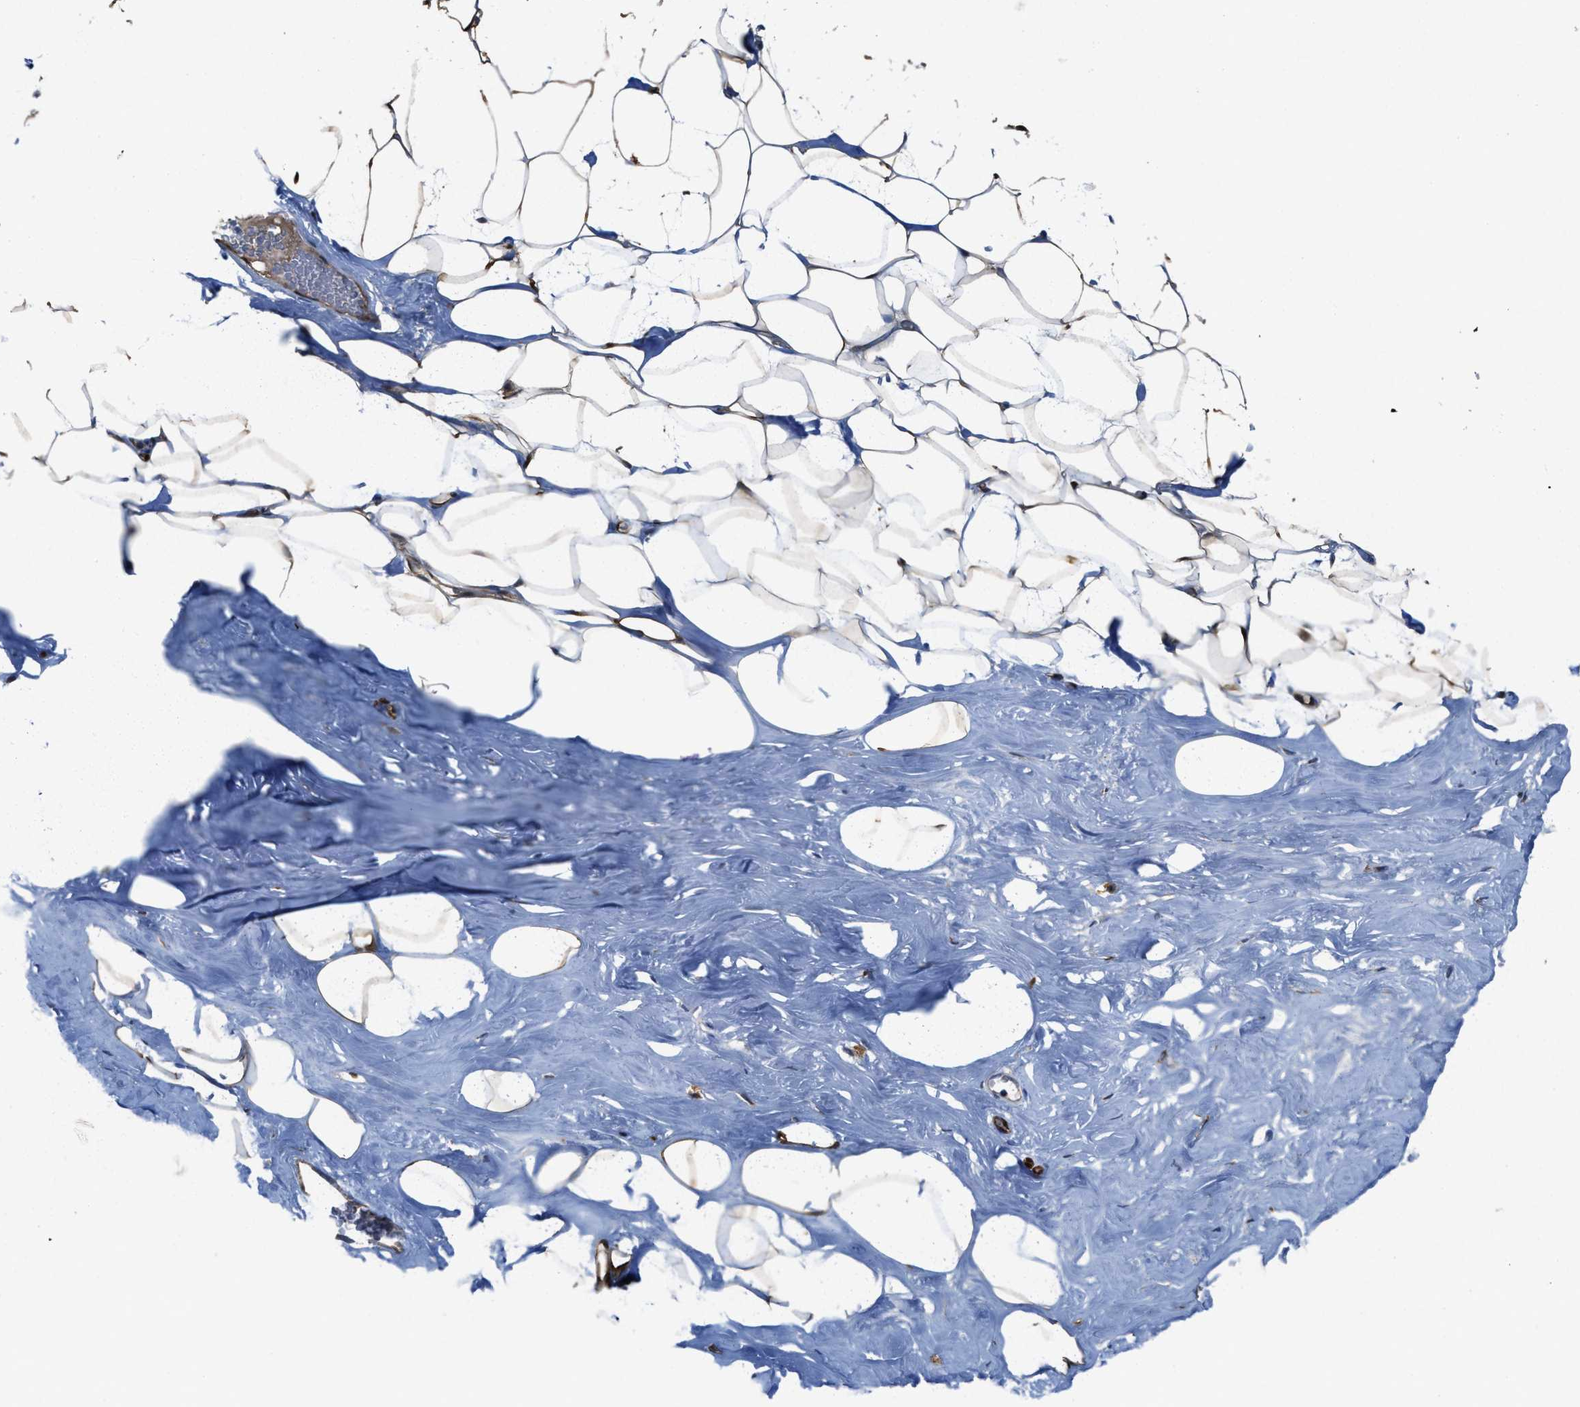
{"staining": {"intensity": "strong", "quantity": ">75%", "location": "cytoplasmic/membranous"}, "tissue": "adipose tissue", "cell_type": "Adipocytes", "image_type": "normal", "snomed": [{"axis": "morphology", "description": "Normal tissue, NOS"}, {"axis": "morphology", "description": "Fibrosis, NOS"}, {"axis": "topography", "description": "Breast"}, {"axis": "topography", "description": "Adipose tissue"}], "caption": "DAB immunohistochemical staining of normal human adipose tissue reveals strong cytoplasmic/membranous protein expression in approximately >75% of adipocytes.", "gene": "ASS1", "patient": {"sex": "female", "age": 39}}